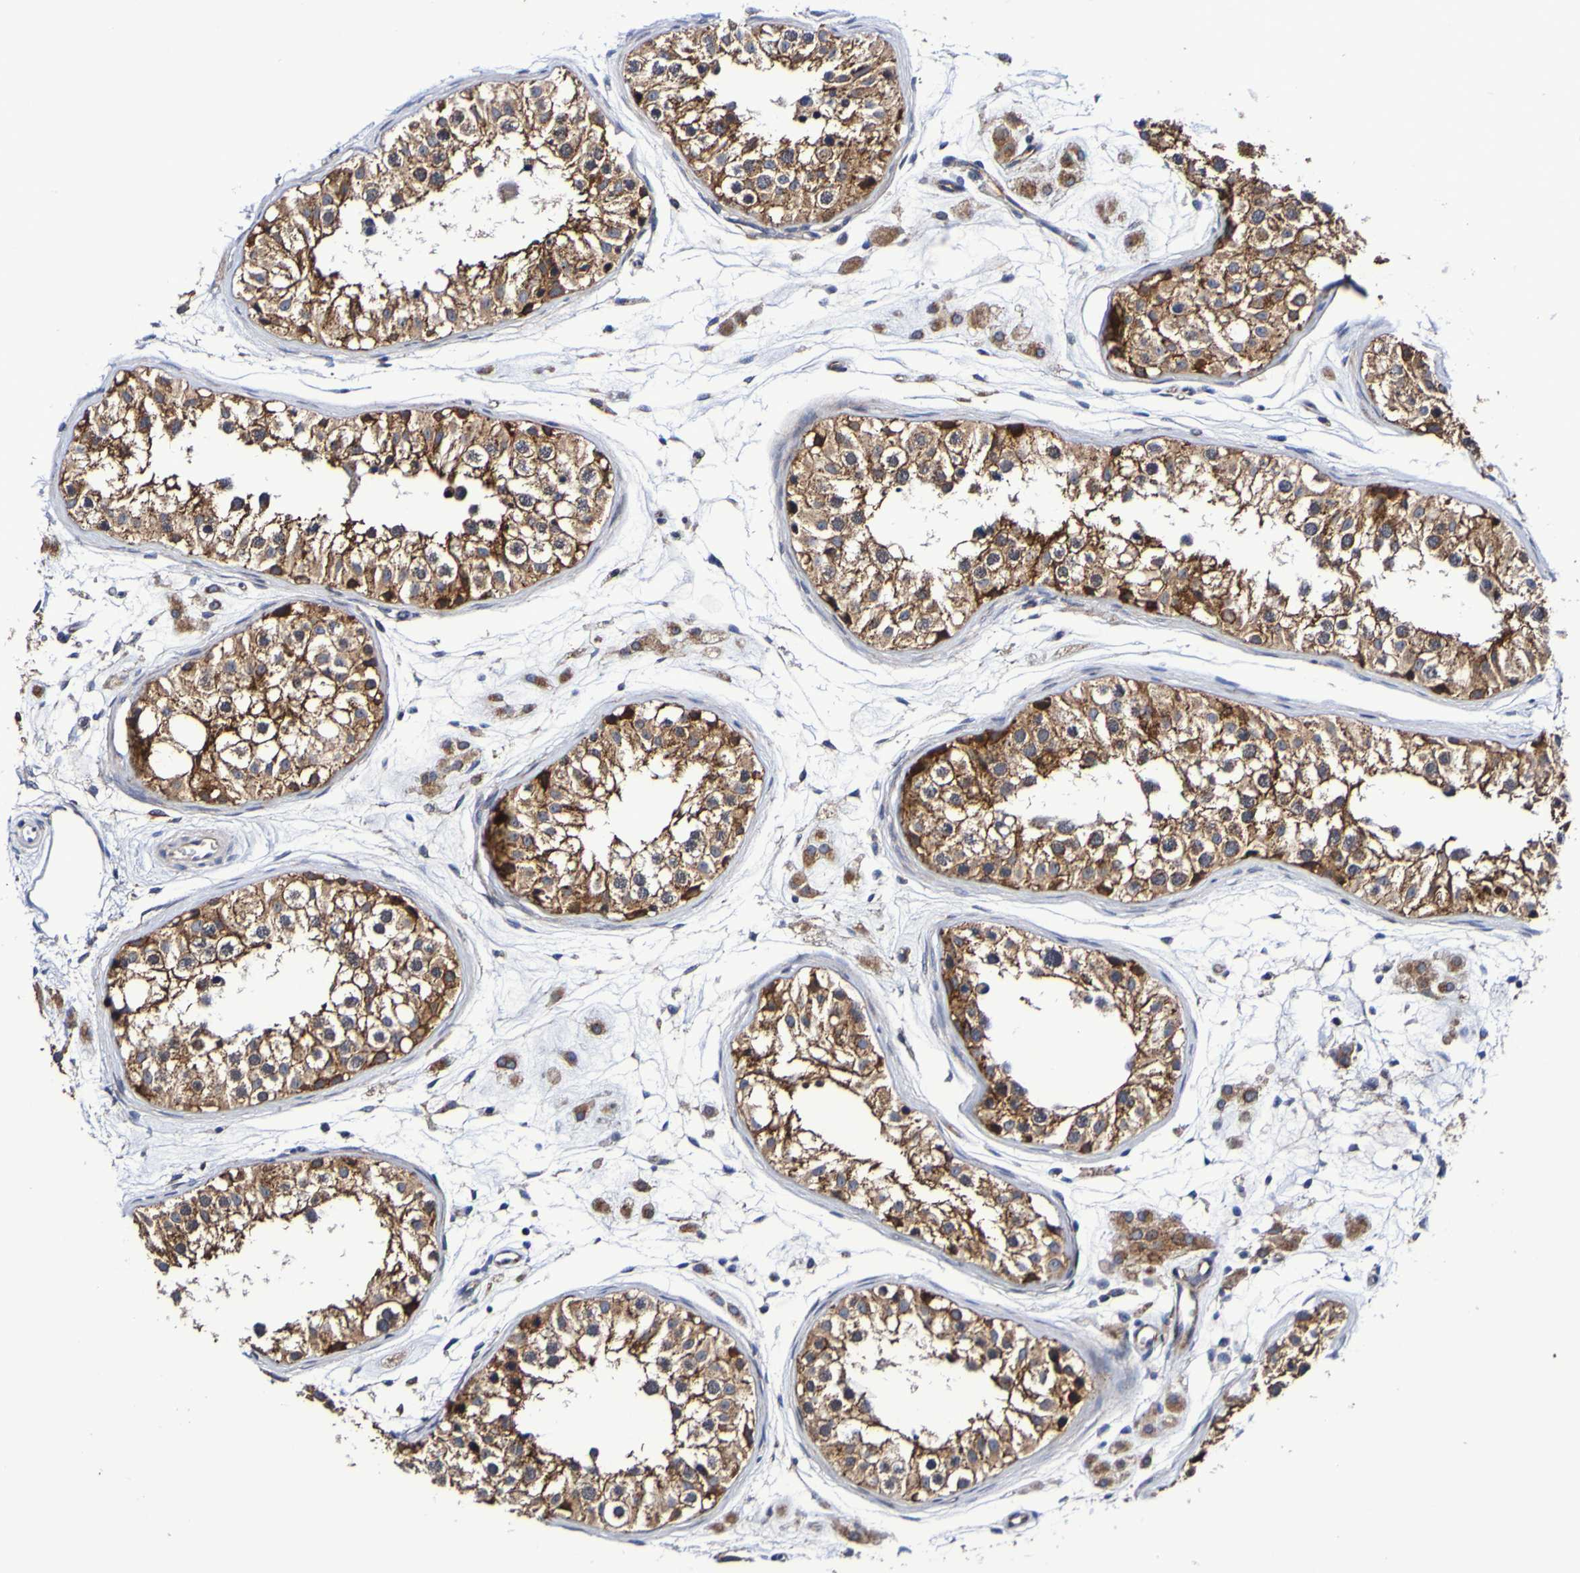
{"staining": {"intensity": "strong", "quantity": ">75%", "location": "cytoplasmic/membranous"}, "tissue": "testis", "cell_type": "Cells in seminiferous ducts", "image_type": "normal", "snomed": [{"axis": "morphology", "description": "Normal tissue, NOS"}, {"axis": "morphology", "description": "Adenocarcinoma, metastatic, NOS"}, {"axis": "topography", "description": "Testis"}], "caption": "A high amount of strong cytoplasmic/membranous staining is seen in about >75% of cells in seminiferous ducts in benign testis.", "gene": "GJB1", "patient": {"sex": "male", "age": 26}}